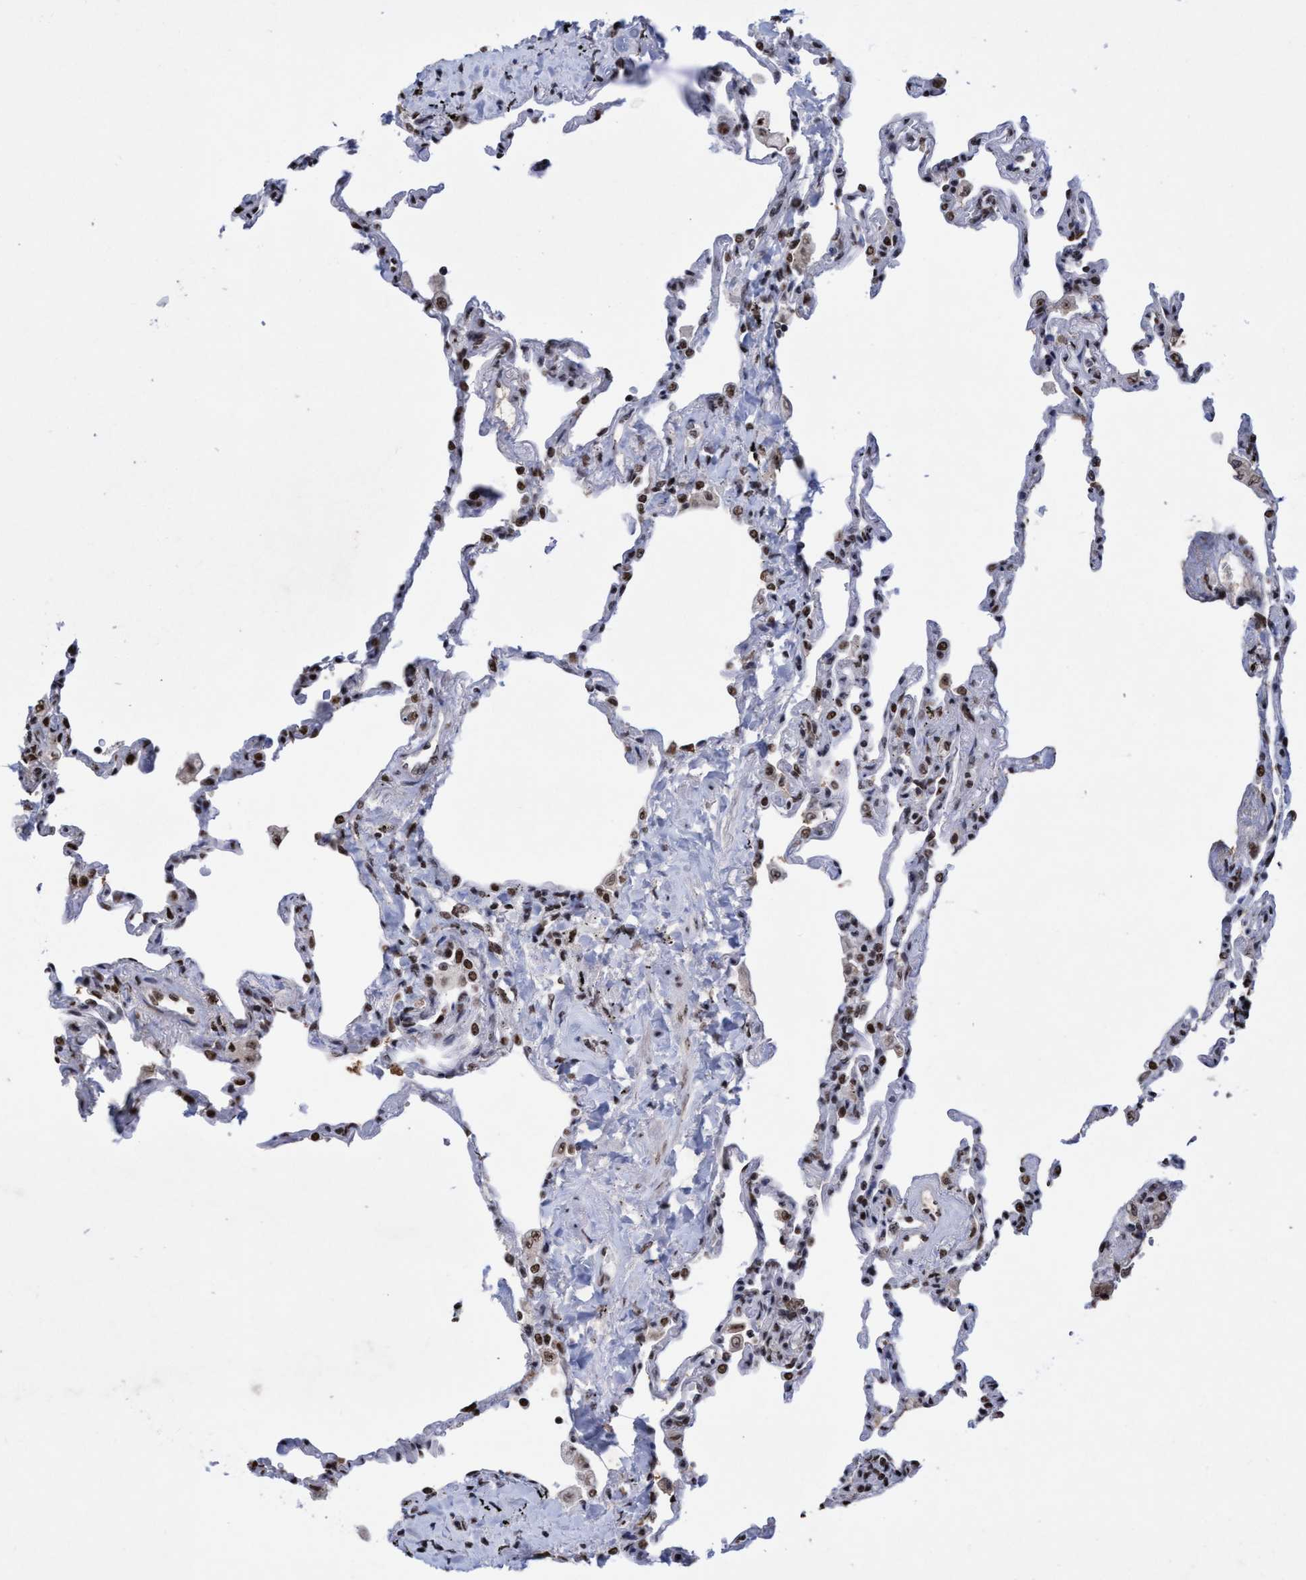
{"staining": {"intensity": "strong", "quantity": ">75%", "location": "nuclear"}, "tissue": "lung", "cell_type": "Alveolar cells", "image_type": "normal", "snomed": [{"axis": "morphology", "description": "Normal tissue, NOS"}, {"axis": "topography", "description": "Lung"}], "caption": "Protein analysis of benign lung exhibits strong nuclear staining in about >75% of alveolar cells.", "gene": "EFCAB10", "patient": {"sex": "male", "age": 59}}